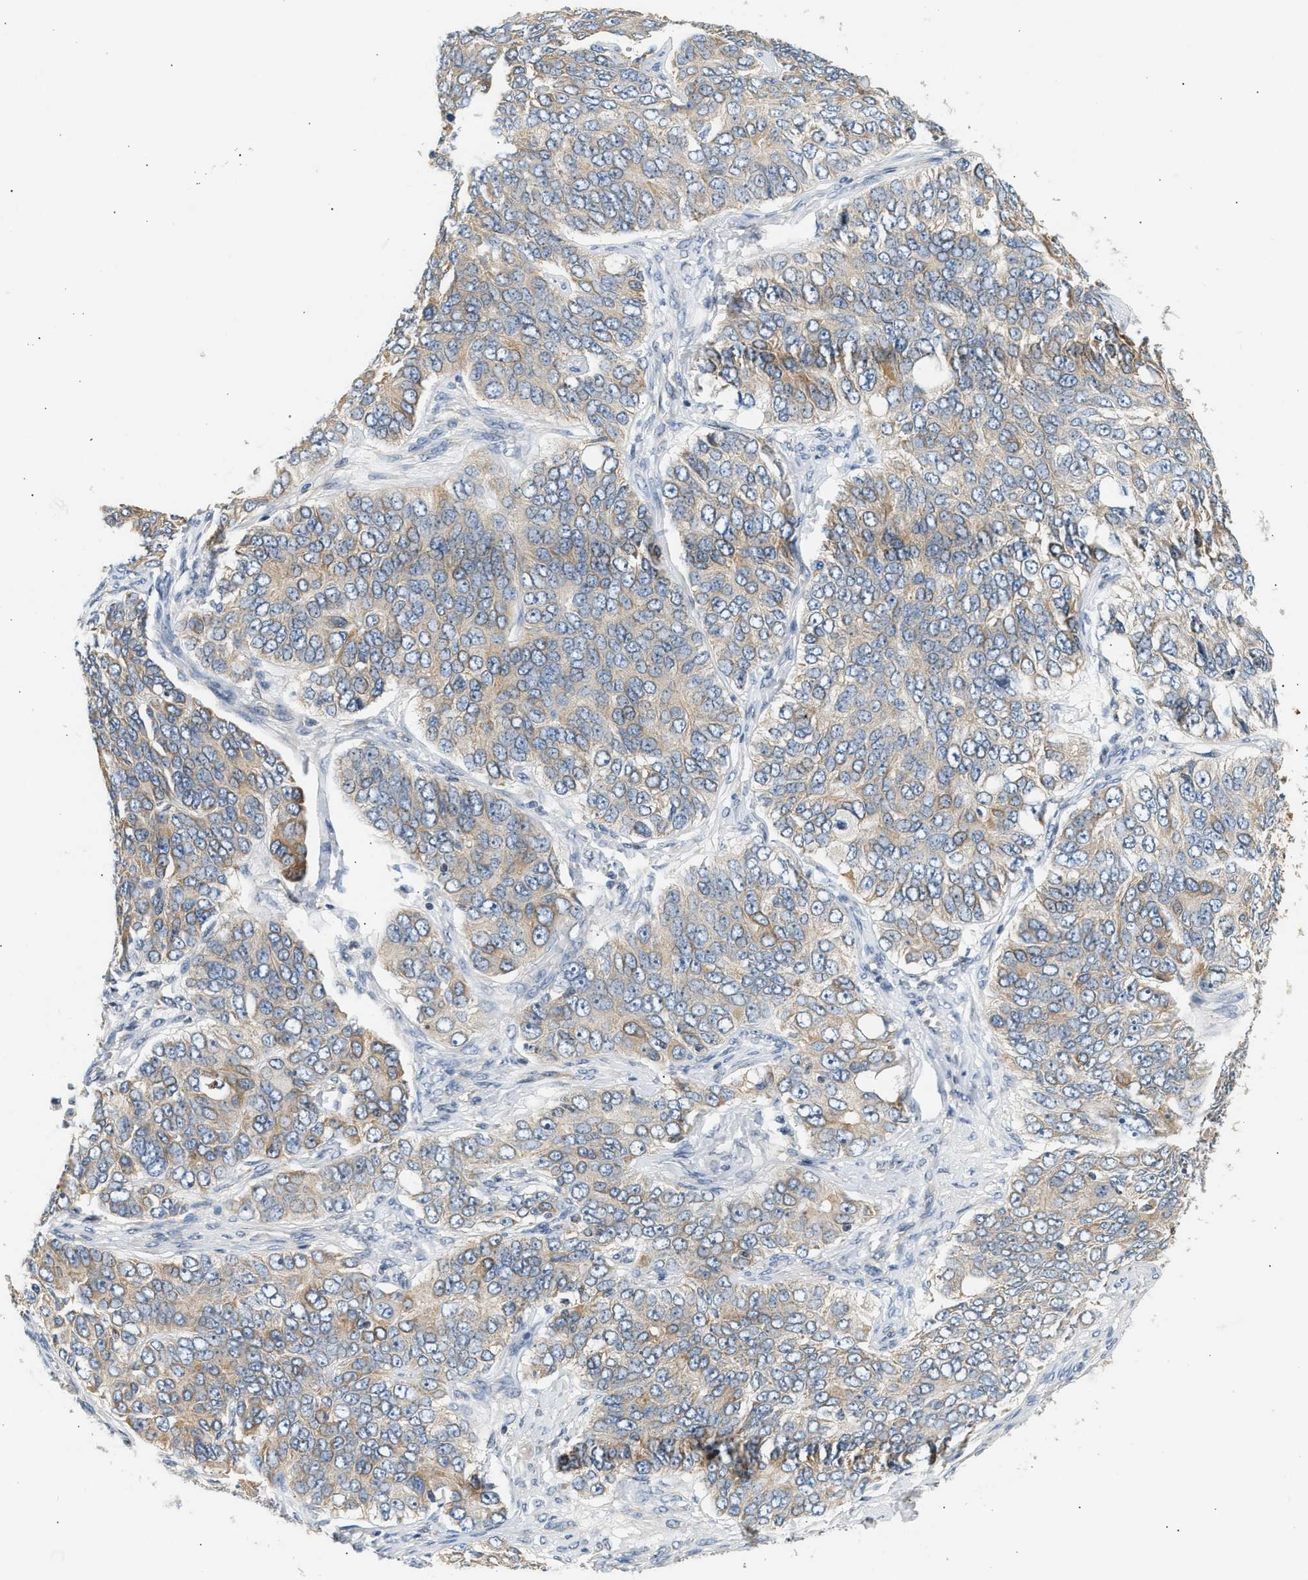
{"staining": {"intensity": "weak", "quantity": "25%-75%", "location": "cytoplasmic/membranous"}, "tissue": "ovarian cancer", "cell_type": "Tumor cells", "image_type": "cancer", "snomed": [{"axis": "morphology", "description": "Carcinoma, endometroid"}, {"axis": "topography", "description": "Ovary"}], "caption": "Protein staining by immunohistochemistry demonstrates weak cytoplasmic/membranous expression in approximately 25%-75% of tumor cells in ovarian endometroid carcinoma.", "gene": "WDR31", "patient": {"sex": "female", "age": 51}}